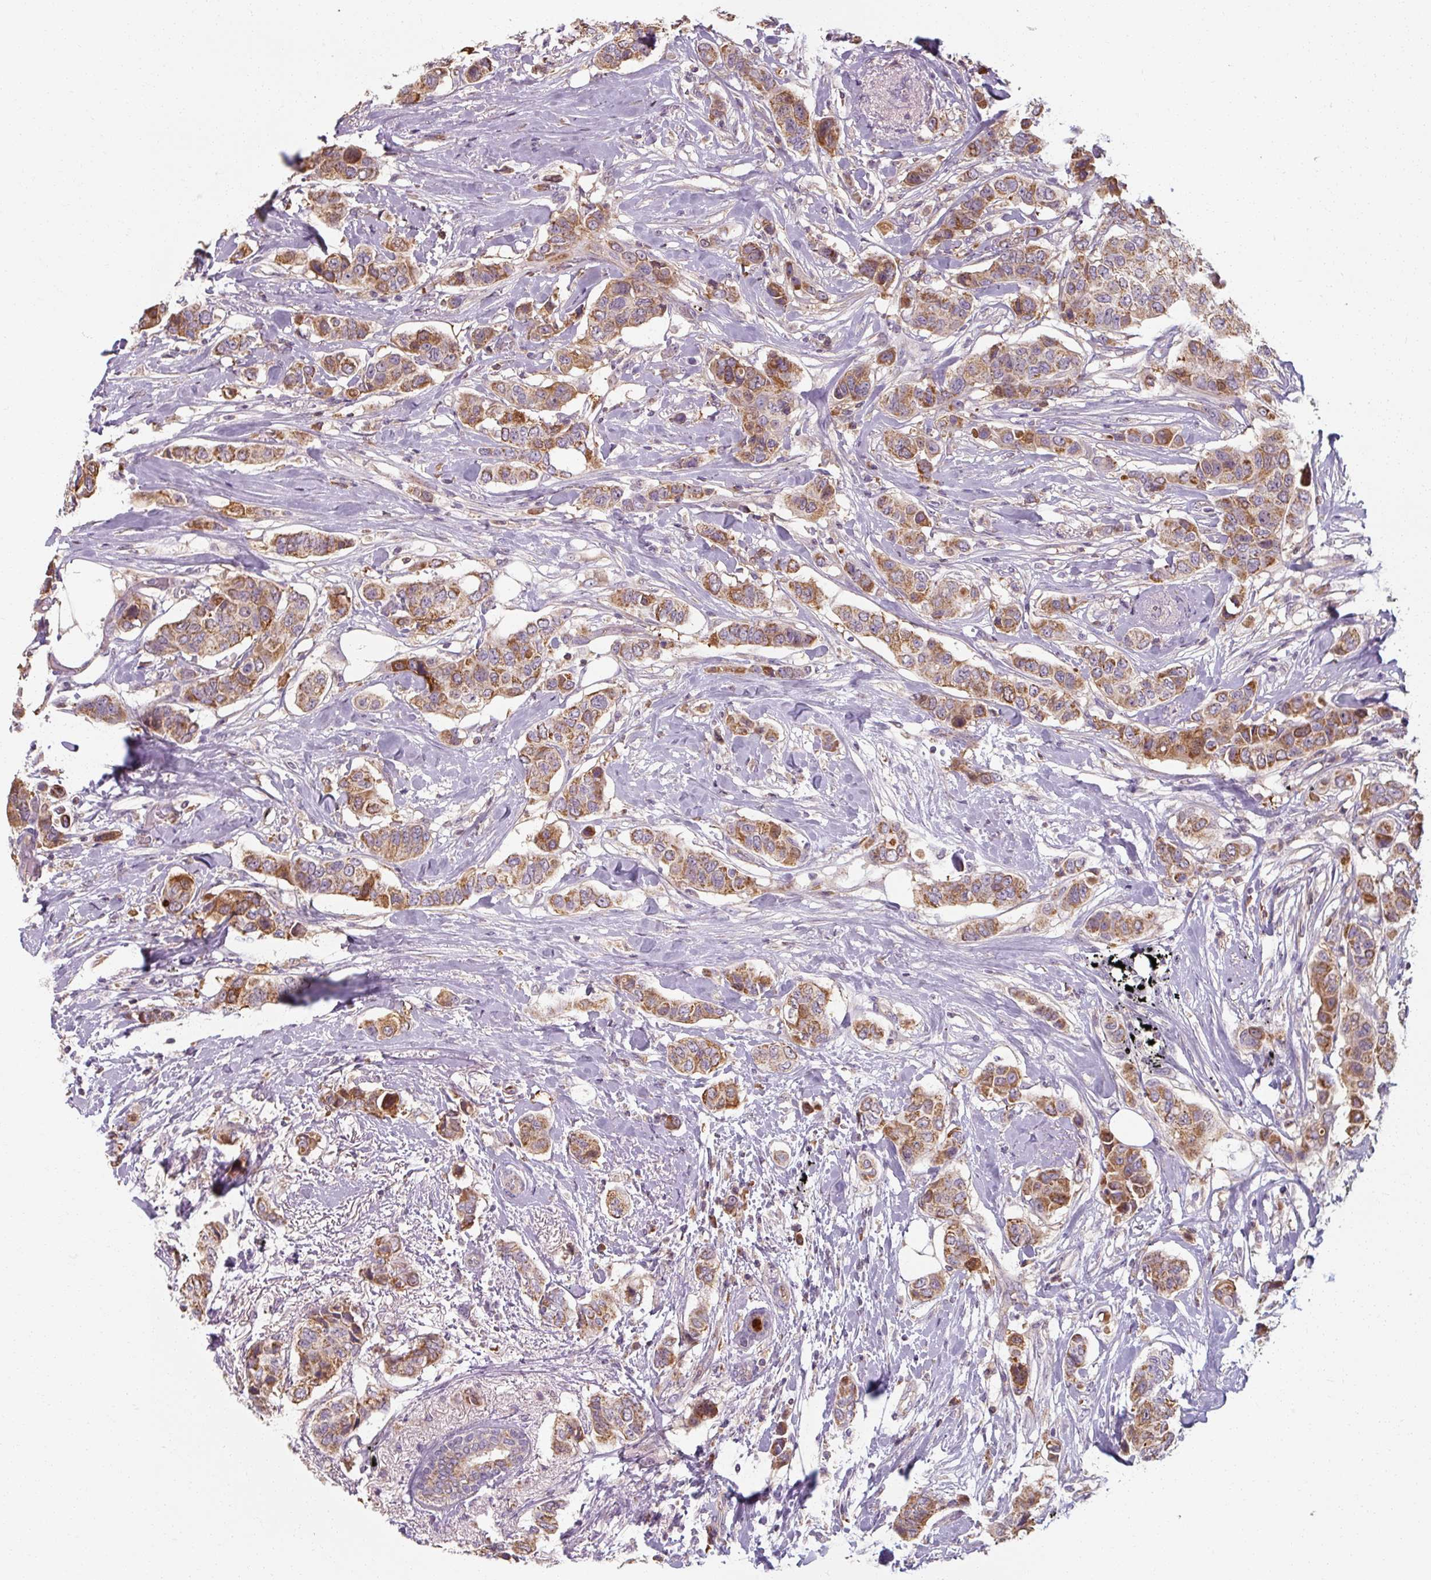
{"staining": {"intensity": "moderate", "quantity": ">75%", "location": "cytoplasmic/membranous"}, "tissue": "breast cancer", "cell_type": "Tumor cells", "image_type": "cancer", "snomed": [{"axis": "morphology", "description": "Lobular carcinoma"}, {"axis": "topography", "description": "Breast"}], "caption": "Protein expression analysis of human lobular carcinoma (breast) reveals moderate cytoplasmic/membranous expression in approximately >75% of tumor cells.", "gene": "TSEN54", "patient": {"sex": "female", "age": 51}}